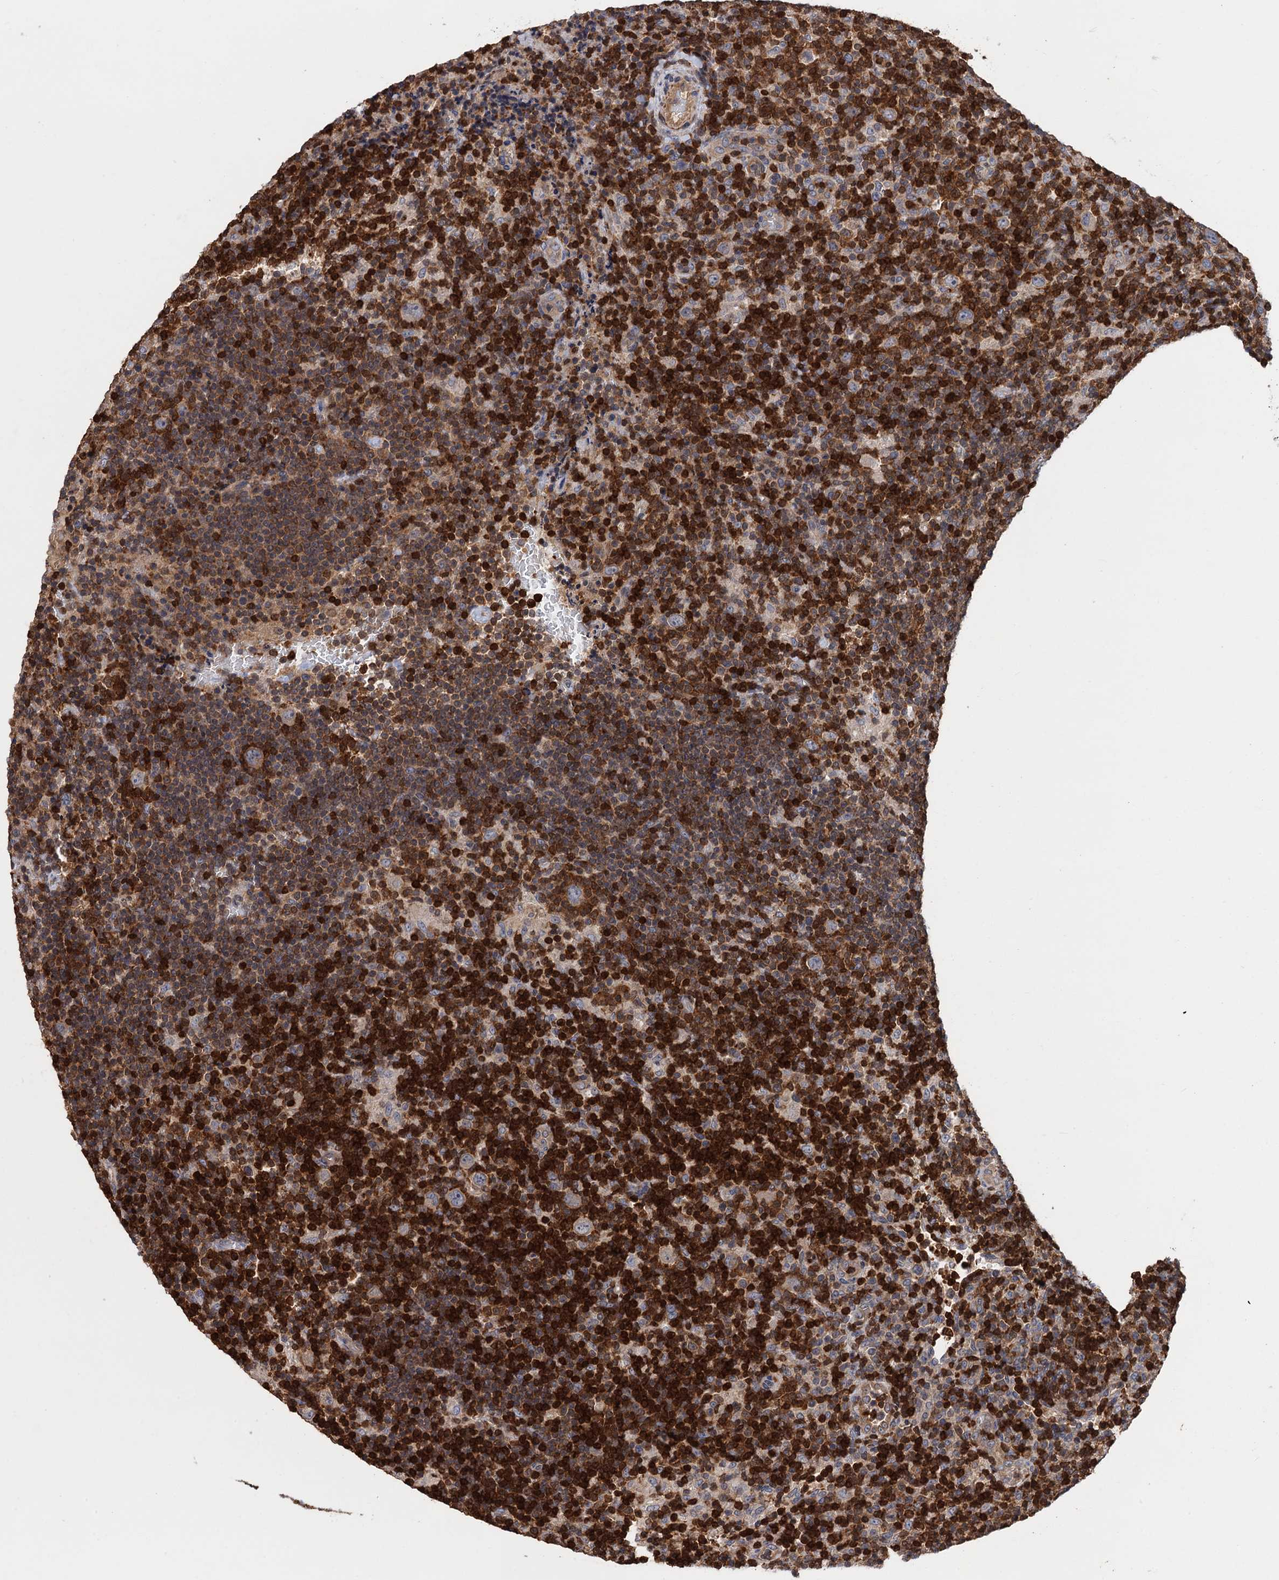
{"staining": {"intensity": "negative", "quantity": "none", "location": "none"}, "tissue": "lymphoma", "cell_type": "Tumor cells", "image_type": "cancer", "snomed": [{"axis": "morphology", "description": "Hodgkin's disease, NOS"}, {"axis": "topography", "description": "Lymph node"}], "caption": "Immunohistochemical staining of human Hodgkin's disease shows no significant positivity in tumor cells.", "gene": "DGKA", "patient": {"sex": "female", "age": 57}}